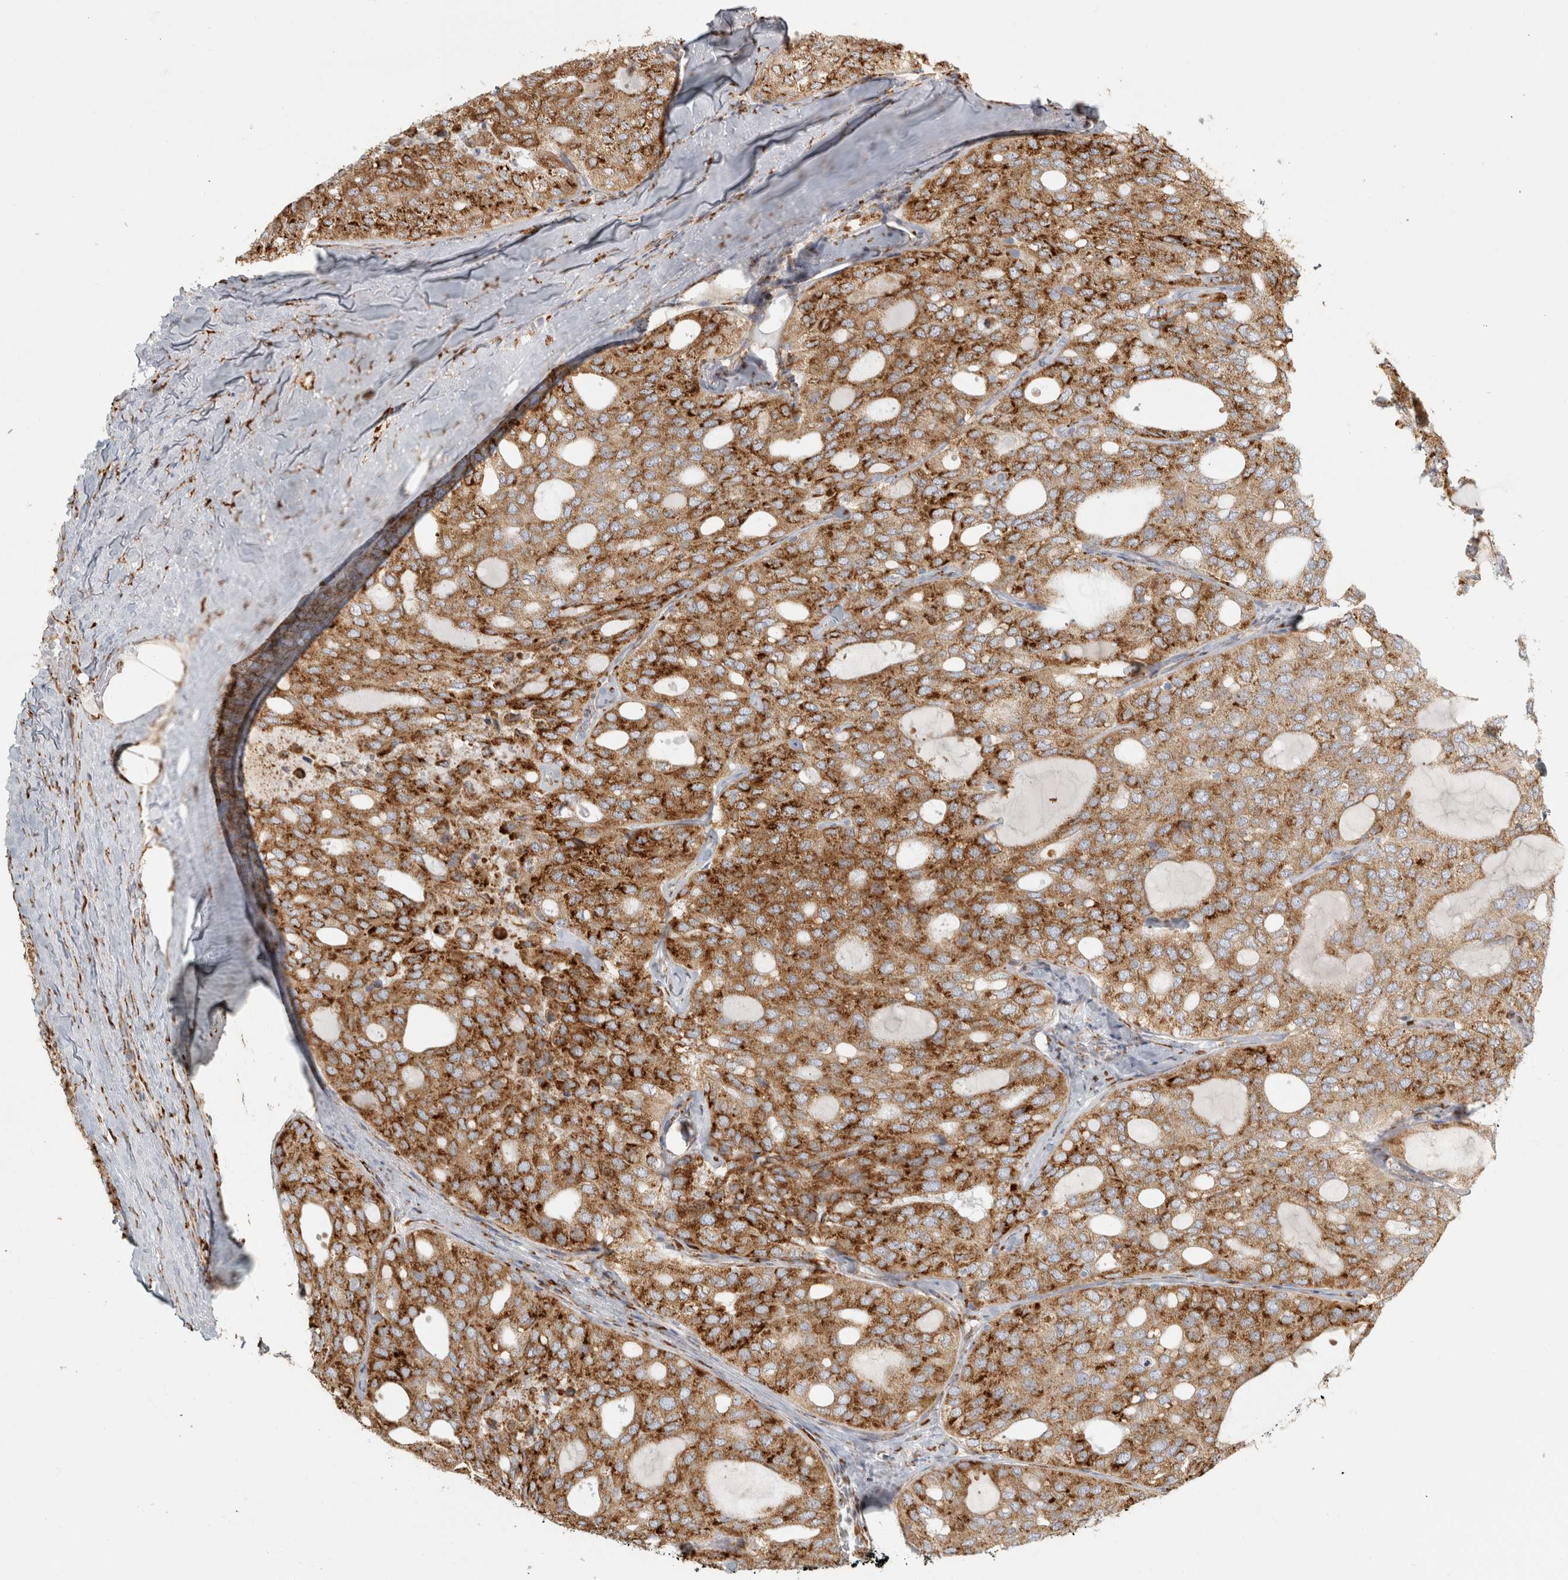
{"staining": {"intensity": "moderate", "quantity": ">75%", "location": "cytoplasmic/membranous"}, "tissue": "thyroid cancer", "cell_type": "Tumor cells", "image_type": "cancer", "snomed": [{"axis": "morphology", "description": "Follicular adenoma carcinoma, NOS"}, {"axis": "topography", "description": "Thyroid gland"}], "caption": "High-power microscopy captured an immunohistochemistry histopathology image of thyroid cancer, revealing moderate cytoplasmic/membranous positivity in approximately >75% of tumor cells. (DAB = brown stain, brightfield microscopy at high magnification).", "gene": "OSTN", "patient": {"sex": "male", "age": 75}}